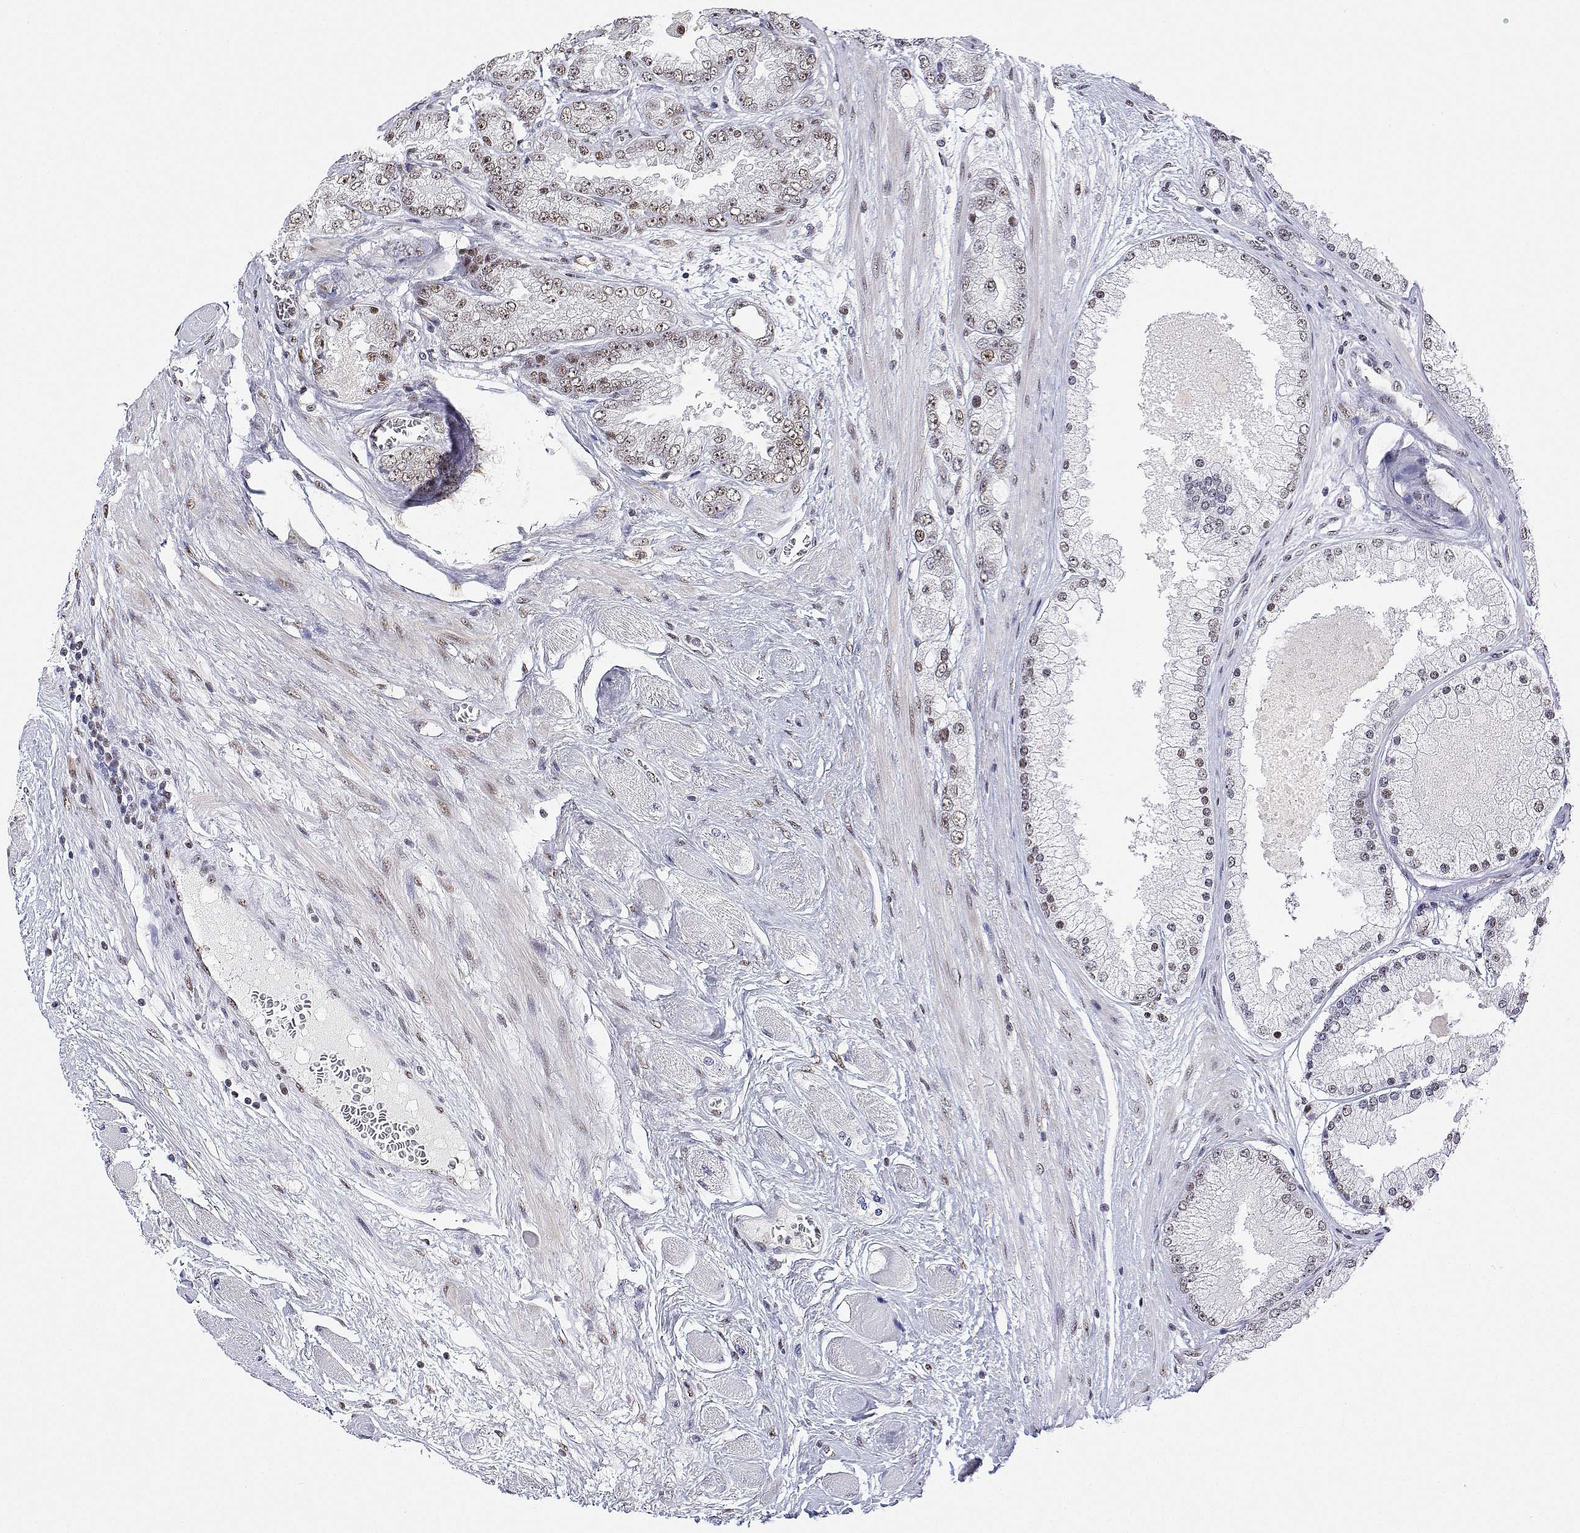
{"staining": {"intensity": "weak", "quantity": "25%-75%", "location": "nuclear"}, "tissue": "prostate cancer", "cell_type": "Tumor cells", "image_type": "cancer", "snomed": [{"axis": "morphology", "description": "Adenocarcinoma, High grade"}, {"axis": "topography", "description": "Prostate"}], "caption": "There is low levels of weak nuclear positivity in tumor cells of prostate cancer, as demonstrated by immunohistochemical staining (brown color).", "gene": "ADAR", "patient": {"sex": "male", "age": 71}}